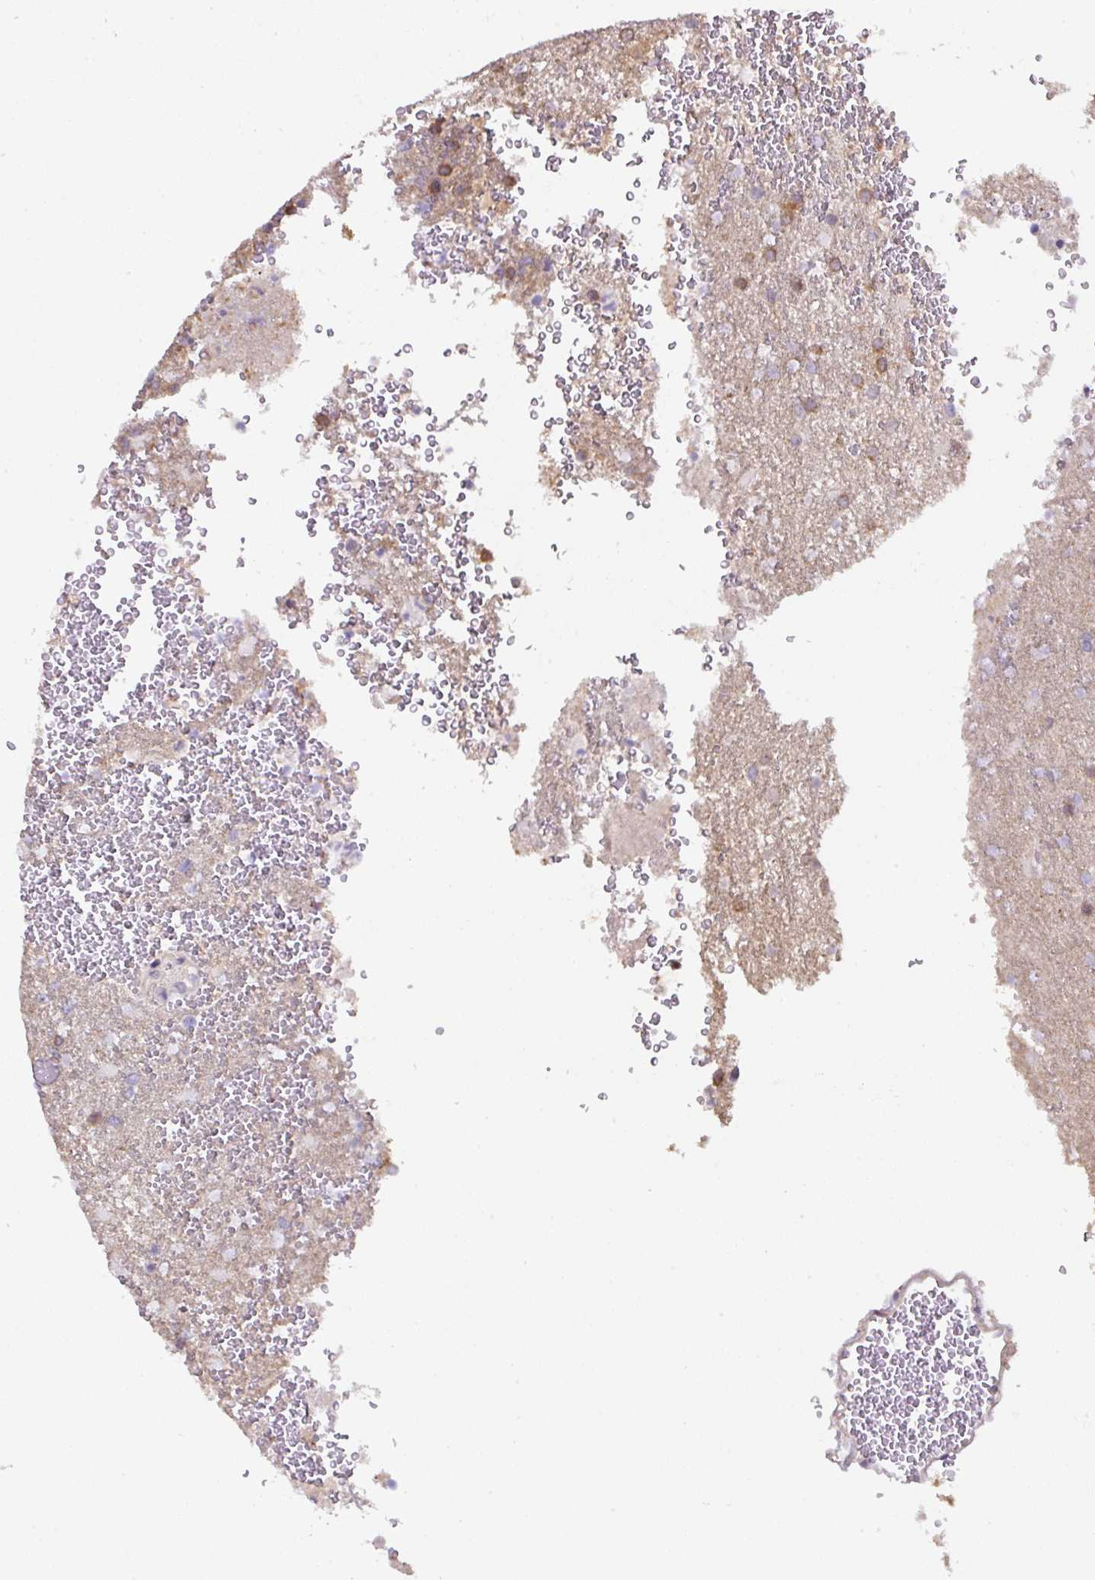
{"staining": {"intensity": "moderate", "quantity": ">75%", "location": "cytoplasmic/membranous"}, "tissue": "glioma", "cell_type": "Tumor cells", "image_type": "cancer", "snomed": [{"axis": "morphology", "description": "Glioma, malignant, High grade"}, {"axis": "topography", "description": "Brain"}], "caption": "Protein analysis of glioma tissue shows moderate cytoplasmic/membranous positivity in approximately >75% of tumor cells.", "gene": "ST13", "patient": {"sex": "female", "age": 74}}